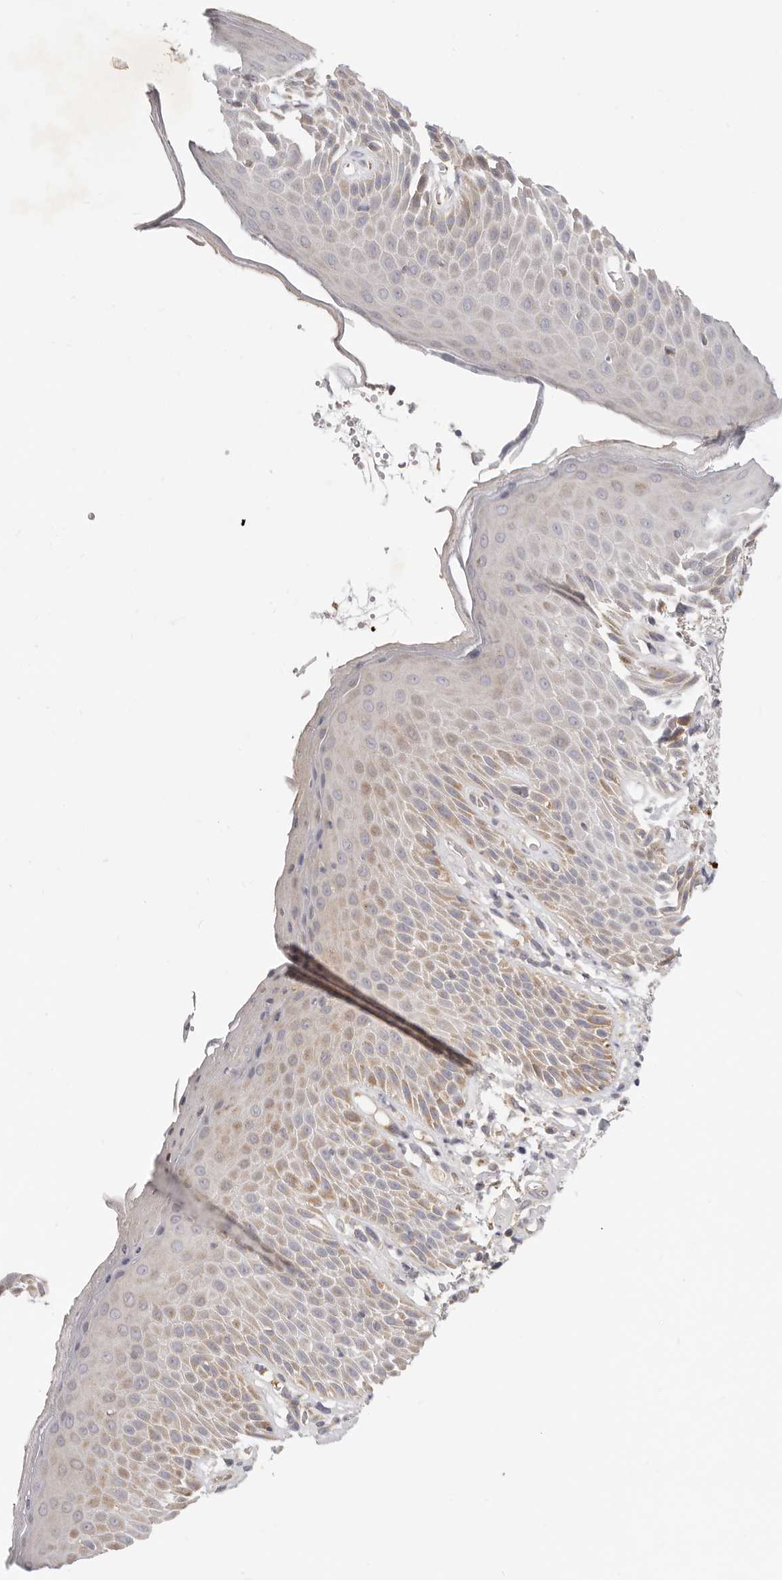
{"staining": {"intensity": "moderate", "quantity": "<25%", "location": "cytoplasmic/membranous"}, "tissue": "skin", "cell_type": "Epidermal cells", "image_type": "normal", "snomed": [{"axis": "morphology", "description": "Normal tissue, NOS"}, {"axis": "topography", "description": "Anal"}], "caption": "Moderate cytoplasmic/membranous expression is identified in about <25% of epidermal cells in unremarkable skin. The staining was performed using DAB (3,3'-diaminobenzidine) to visualize the protein expression in brown, while the nuclei were stained in blue with hematoxylin (Magnification: 20x).", "gene": "TFB2M", "patient": {"sex": "male", "age": 74}}